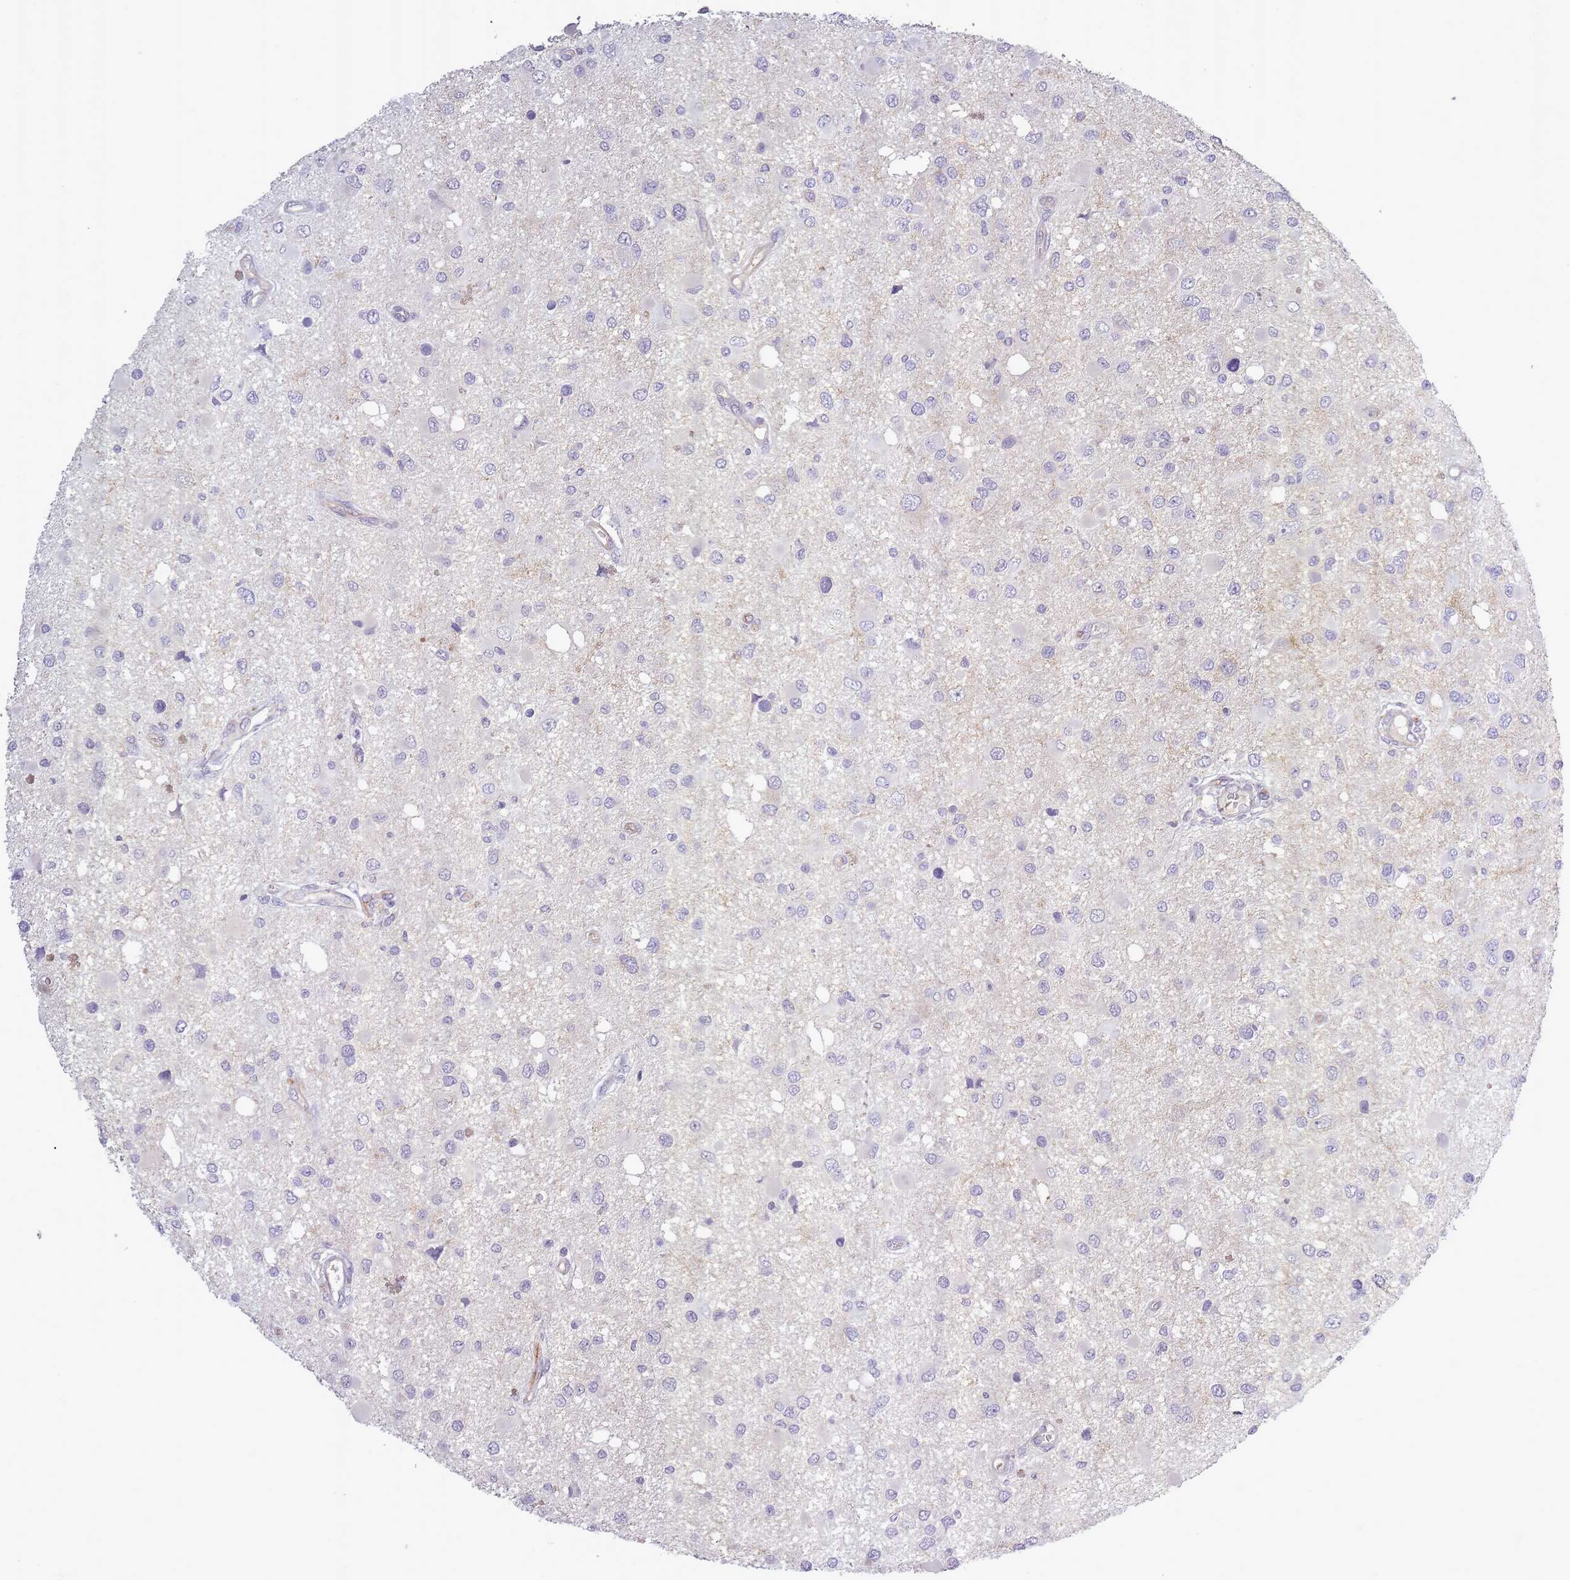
{"staining": {"intensity": "negative", "quantity": "none", "location": "none"}, "tissue": "glioma", "cell_type": "Tumor cells", "image_type": "cancer", "snomed": [{"axis": "morphology", "description": "Glioma, malignant, High grade"}, {"axis": "topography", "description": "Brain"}], "caption": "DAB (3,3'-diaminobenzidine) immunohistochemical staining of malignant glioma (high-grade) demonstrates no significant expression in tumor cells. (Stains: DAB IHC with hematoxylin counter stain, Microscopy: brightfield microscopy at high magnification).", "gene": "SLC8A2", "patient": {"sex": "male", "age": 53}}